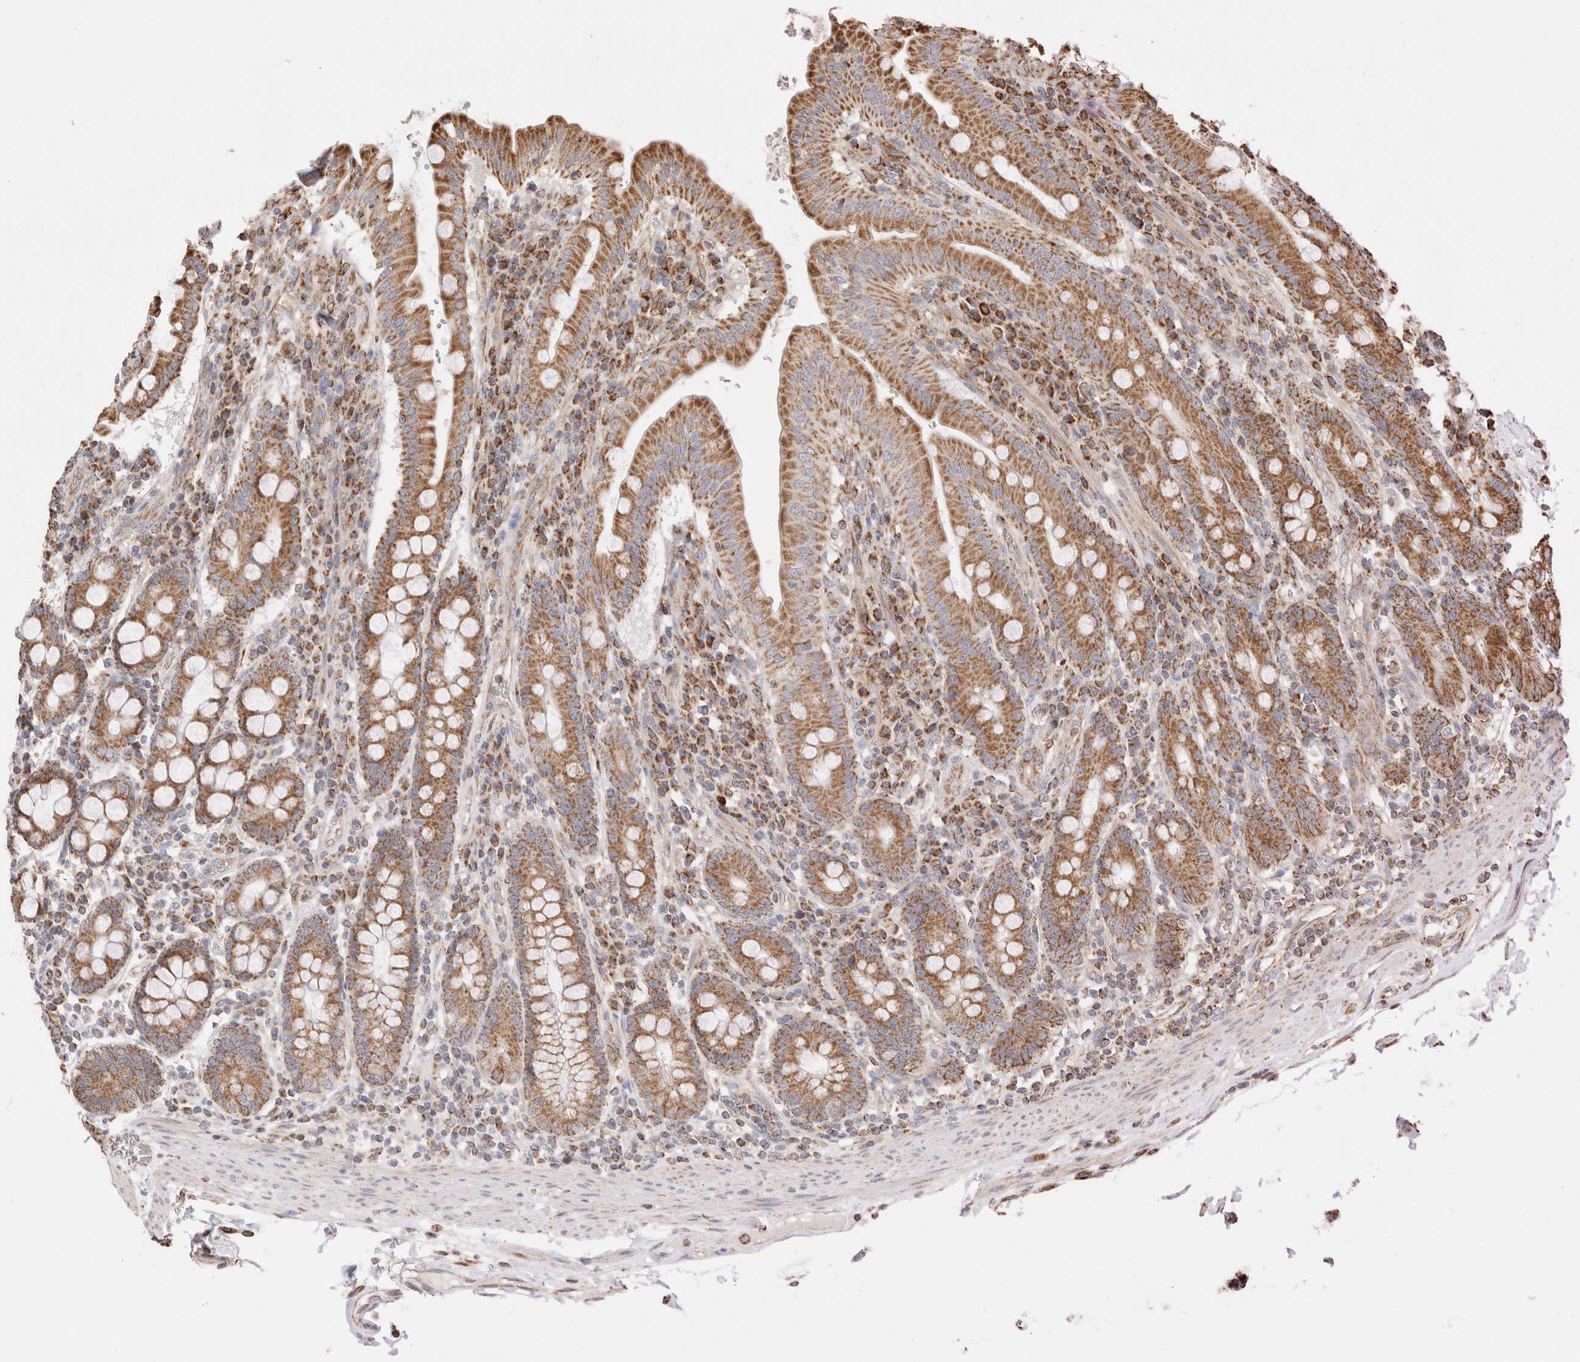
{"staining": {"intensity": "moderate", "quantity": ">75%", "location": "cytoplasmic/membranous"}, "tissue": "duodenum", "cell_type": "Glandular cells", "image_type": "normal", "snomed": [{"axis": "morphology", "description": "Normal tissue, NOS"}, {"axis": "morphology", "description": "Adenocarcinoma, NOS"}, {"axis": "topography", "description": "Pancreas"}, {"axis": "topography", "description": "Duodenum"}], "caption": "Immunohistochemical staining of normal human duodenum shows medium levels of moderate cytoplasmic/membranous staining in approximately >75% of glandular cells. (DAB IHC with brightfield microscopy, high magnification).", "gene": "TMPPE", "patient": {"sex": "male", "age": 50}}